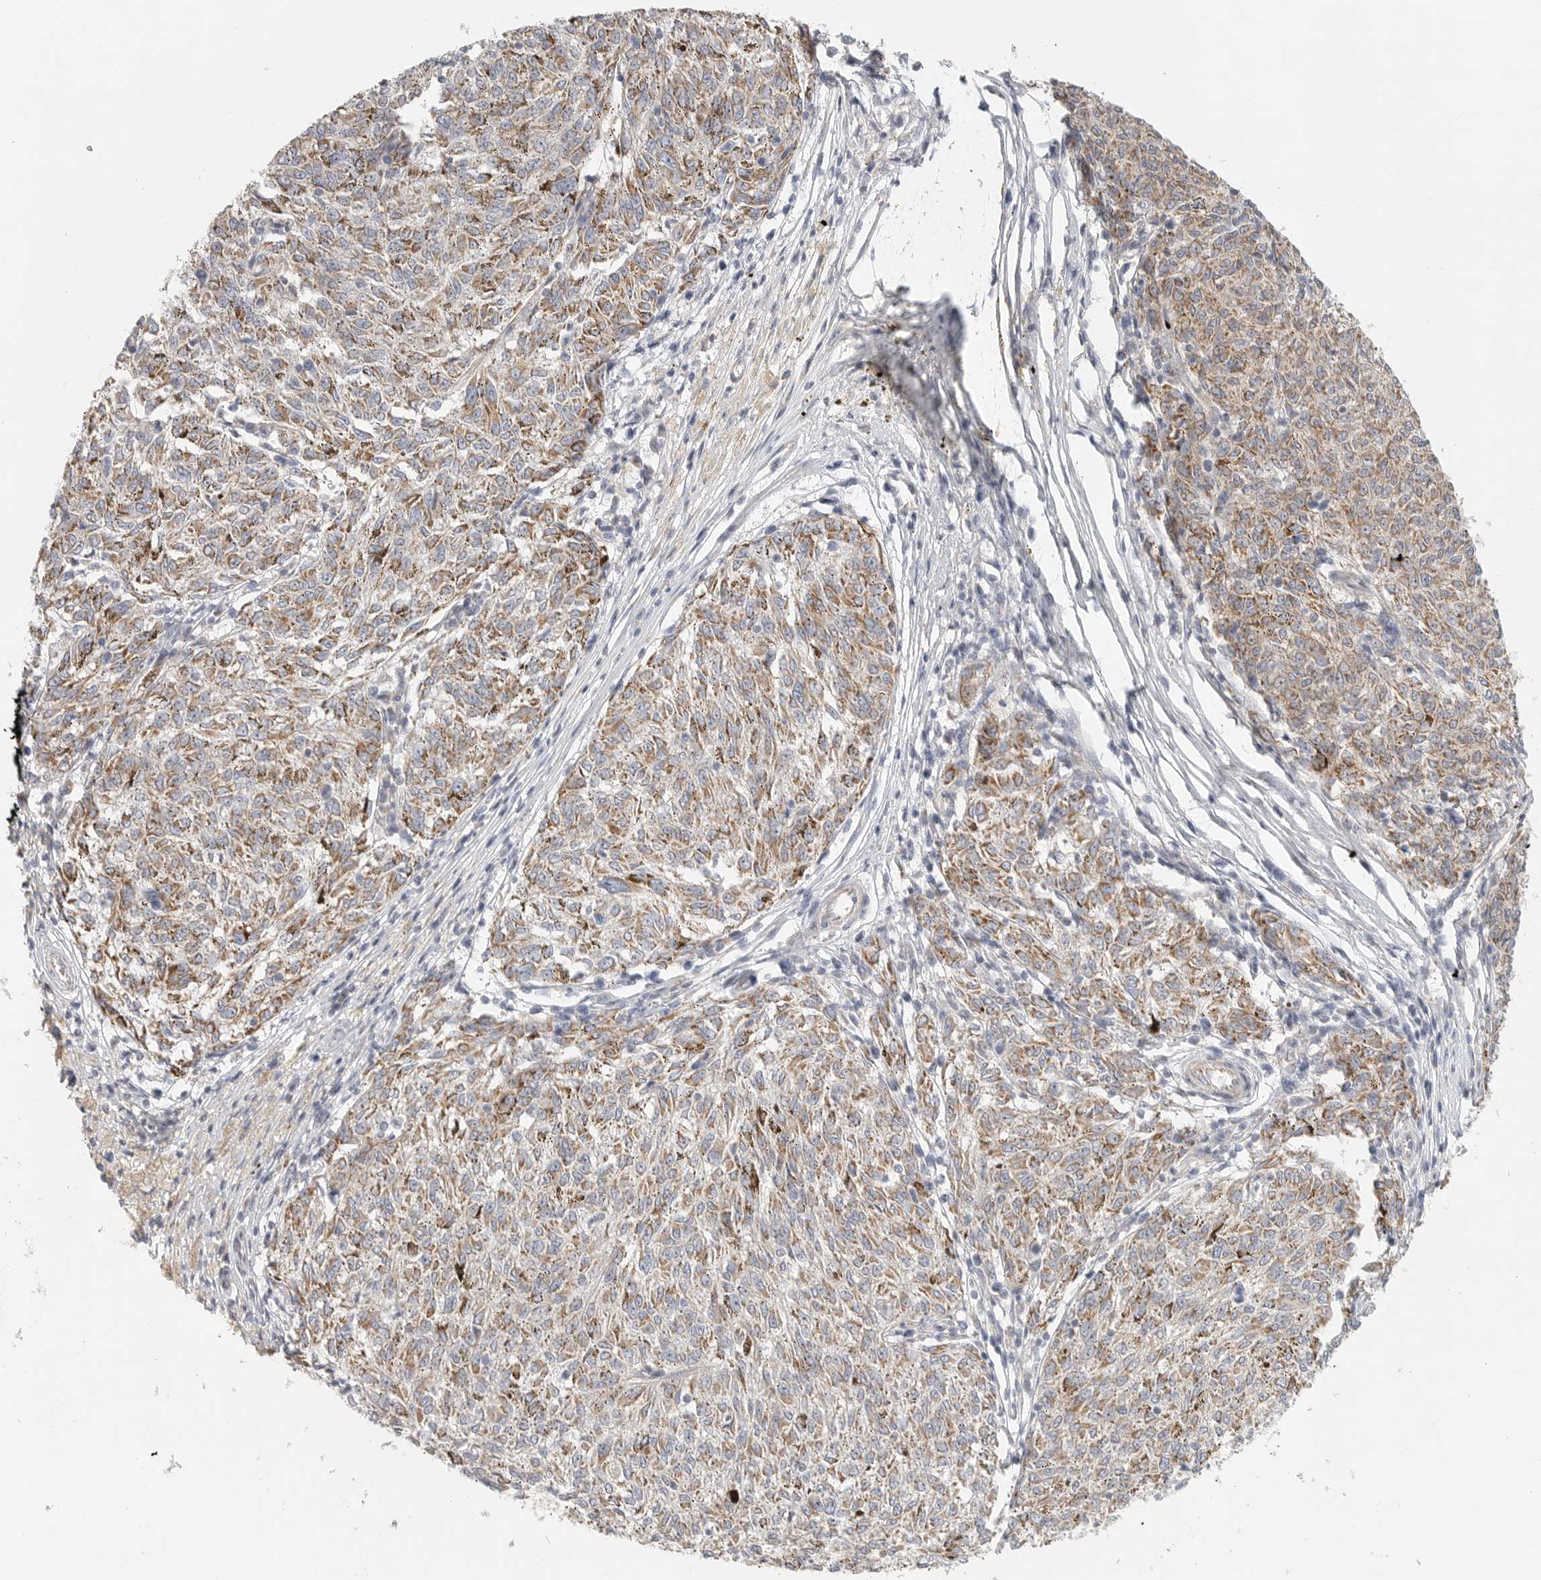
{"staining": {"intensity": "moderate", "quantity": ">75%", "location": "cytoplasmic/membranous"}, "tissue": "melanoma", "cell_type": "Tumor cells", "image_type": "cancer", "snomed": [{"axis": "morphology", "description": "Malignant melanoma, NOS"}, {"axis": "topography", "description": "Skin"}], "caption": "Malignant melanoma stained for a protein (brown) demonstrates moderate cytoplasmic/membranous positive positivity in about >75% of tumor cells.", "gene": "SLC25A26", "patient": {"sex": "female", "age": 72}}